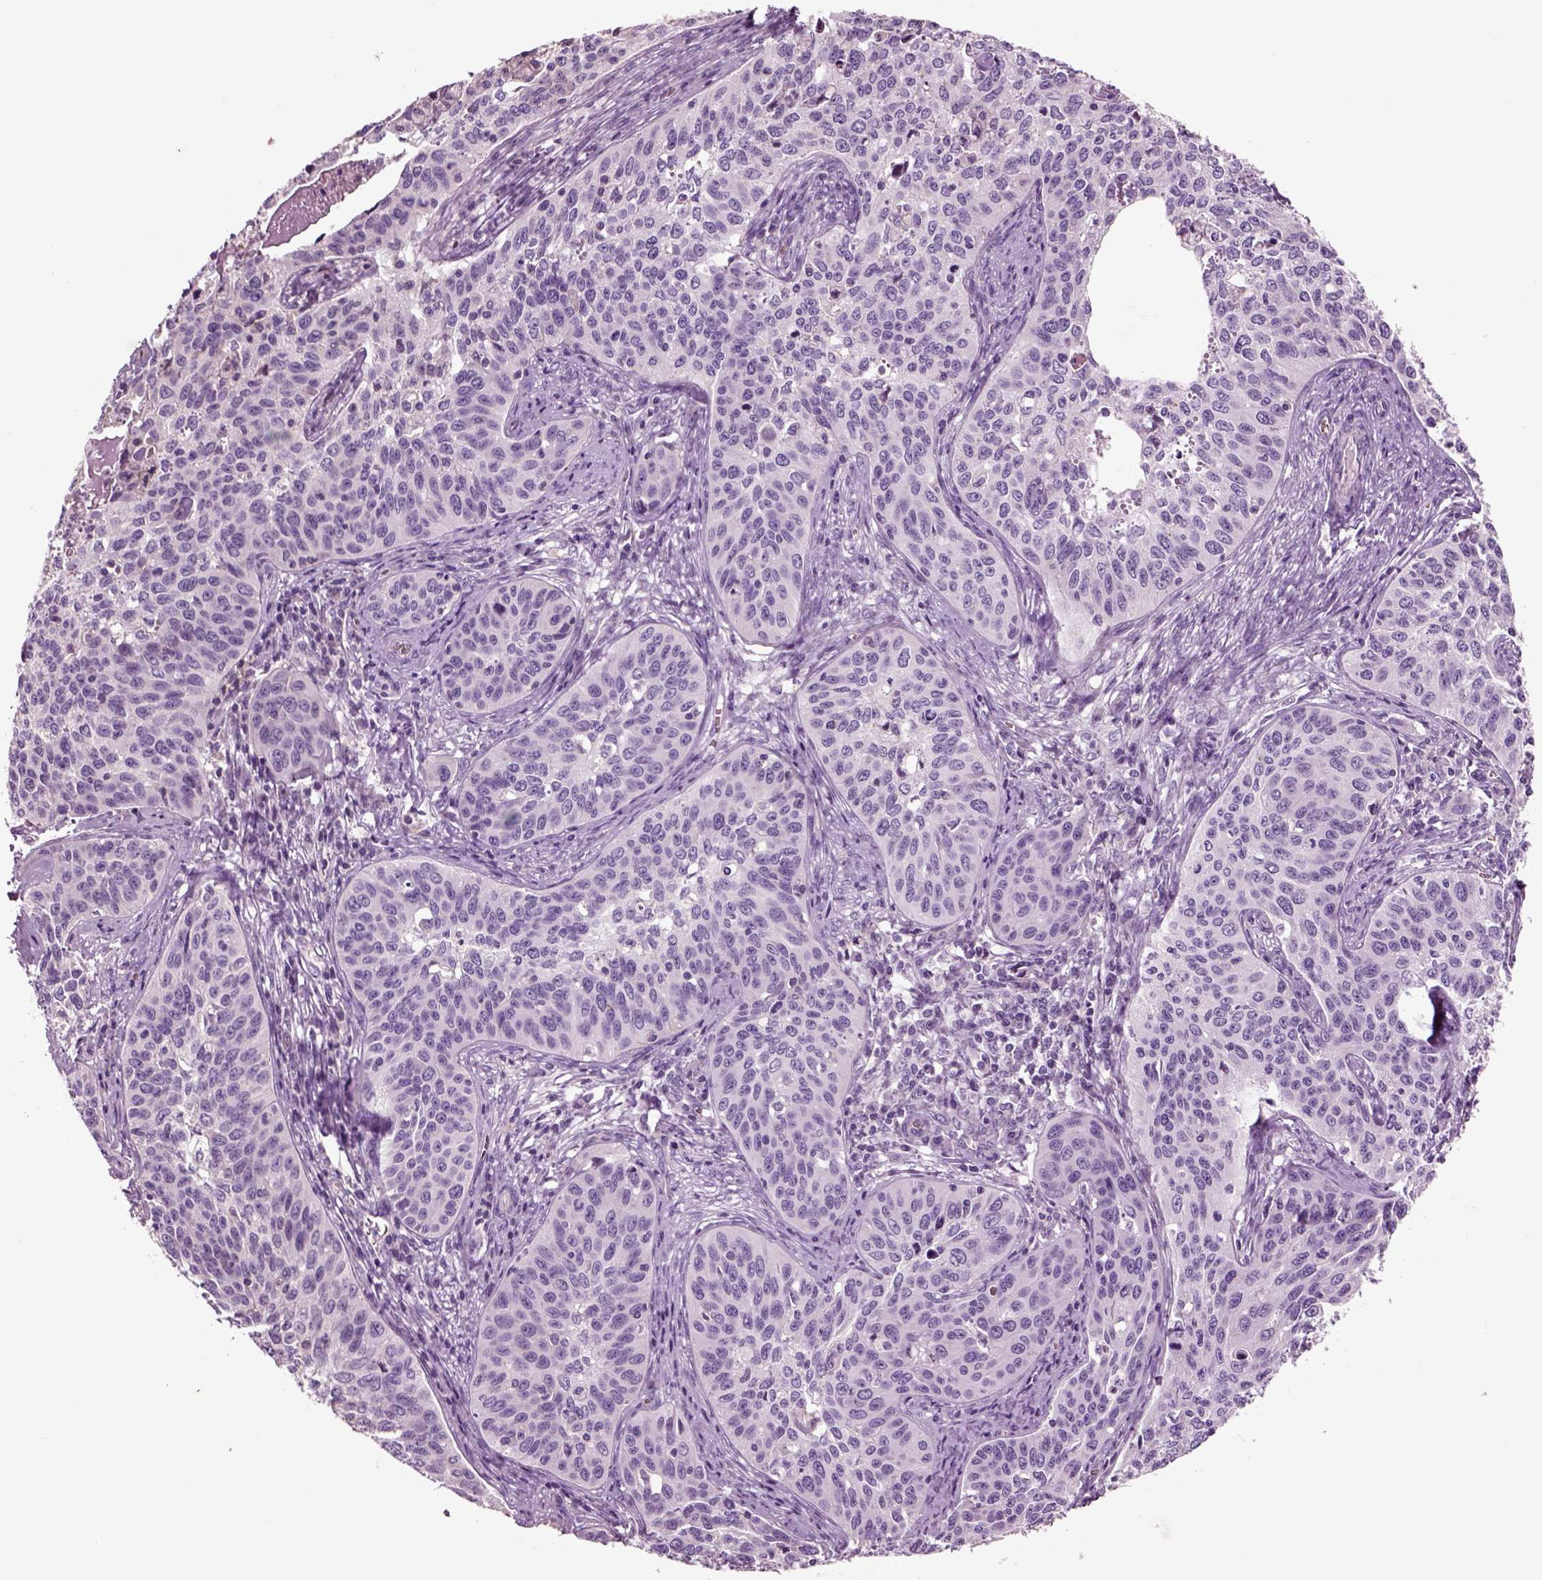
{"staining": {"intensity": "negative", "quantity": "none", "location": "none"}, "tissue": "cervical cancer", "cell_type": "Tumor cells", "image_type": "cancer", "snomed": [{"axis": "morphology", "description": "Squamous cell carcinoma, NOS"}, {"axis": "topography", "description": "Cervix"}], "caption": "Immunohistochemistry (IHC) photomicrograph of neoplastic tissue: cervical cancer (squamous cell carcinoma) stained with DAB demonstrates no significant protein expression in tumor cells.", "gene": "CHGB", "patient": {"sex": "female", "age": 31}}